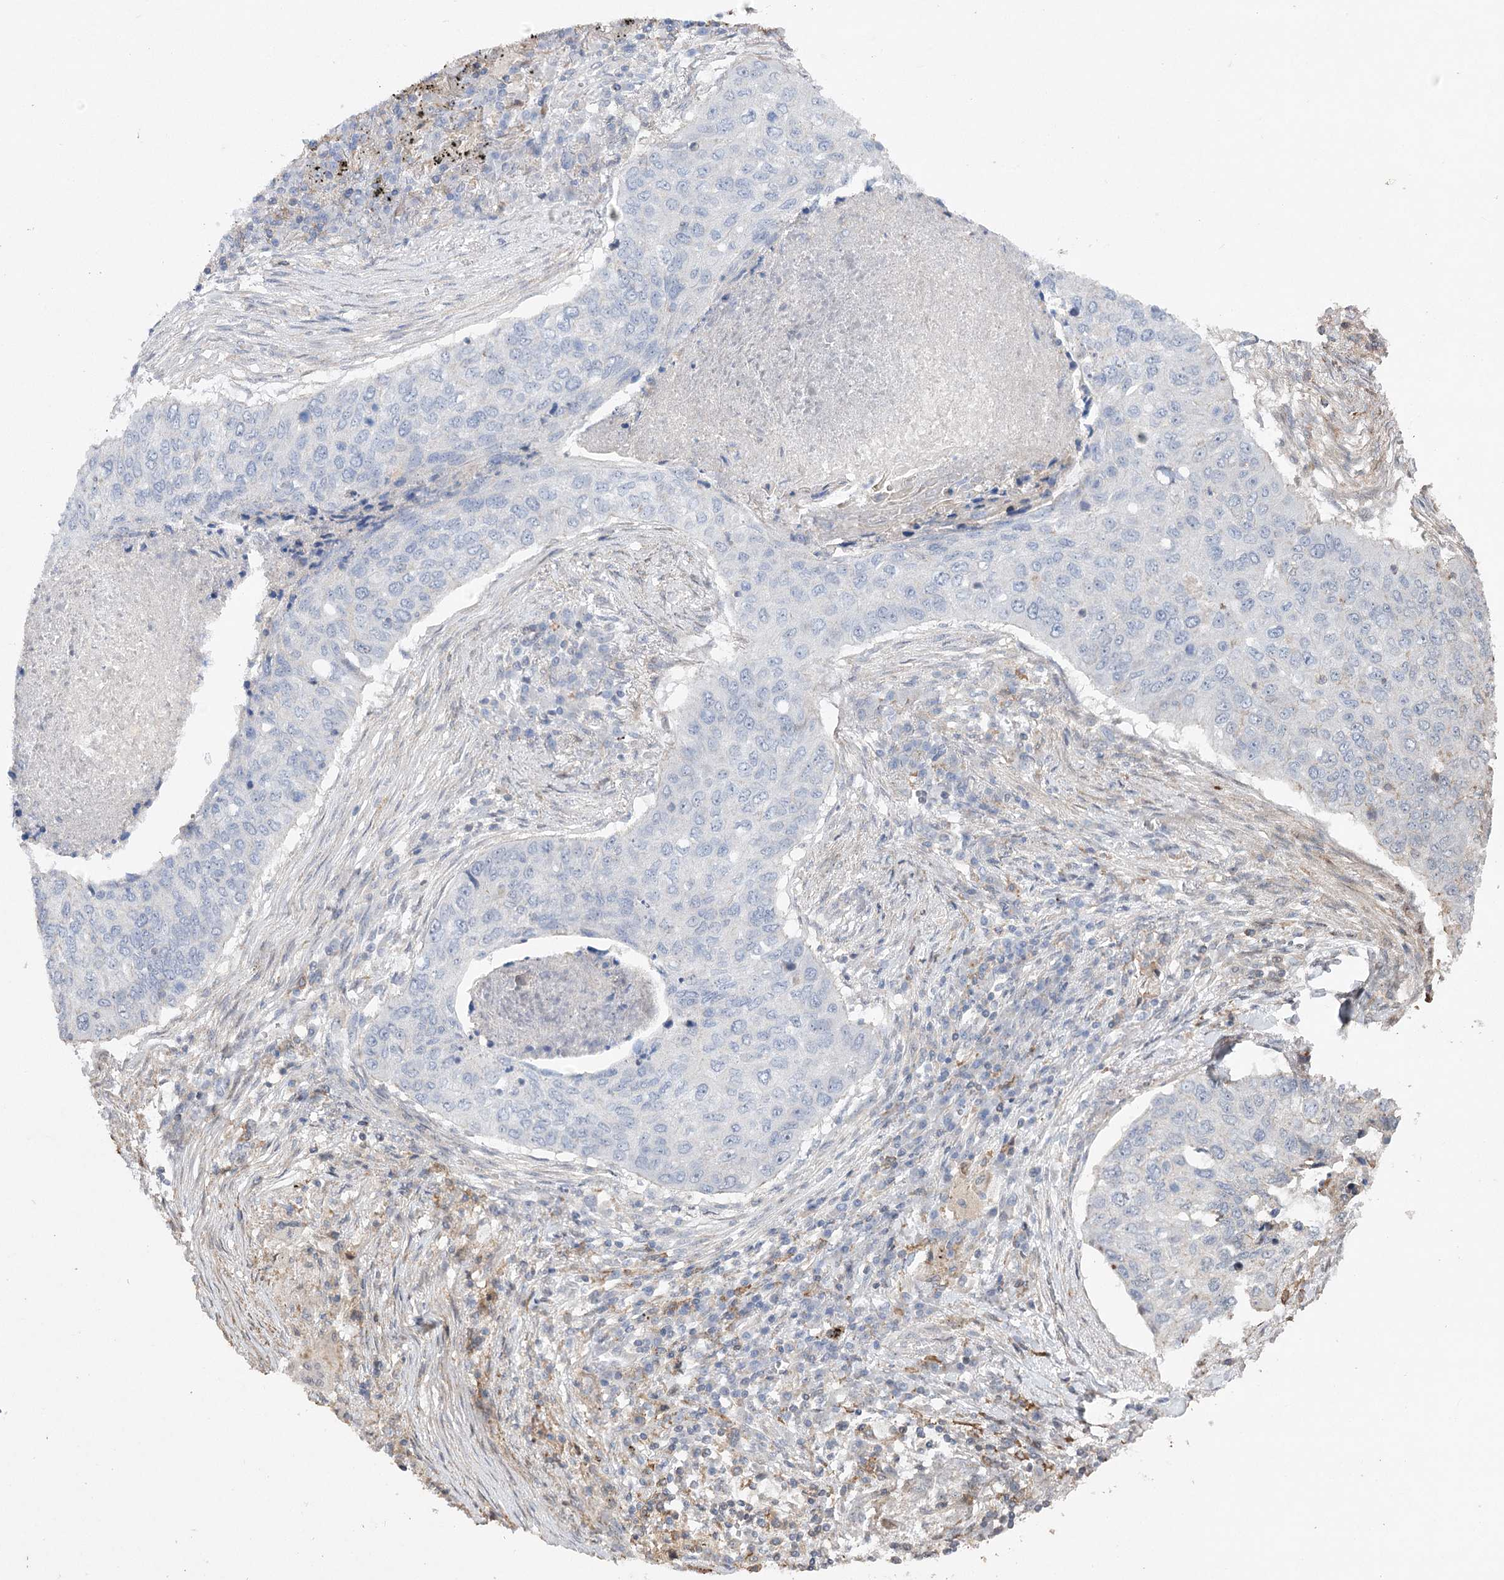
{"staining": {"intensity": "negative", "quantity": "none", "location": "none"}, "tissue": "lung cancer", "cell_type": "Tumor cells", "image_type": "cancer", "snomed": [{"axis": "morphology", "description": "Squamous cell carcinoma, NOS"}, {"axis": "topography", "description": "Lung"}], "caption": "A high-resolution image shows immunohistochemistry staining of lung cancer, which shows no significant staining in tumor cells.", "gene": "OBSL1", "patient": {"sex": "female", "age": 63}}